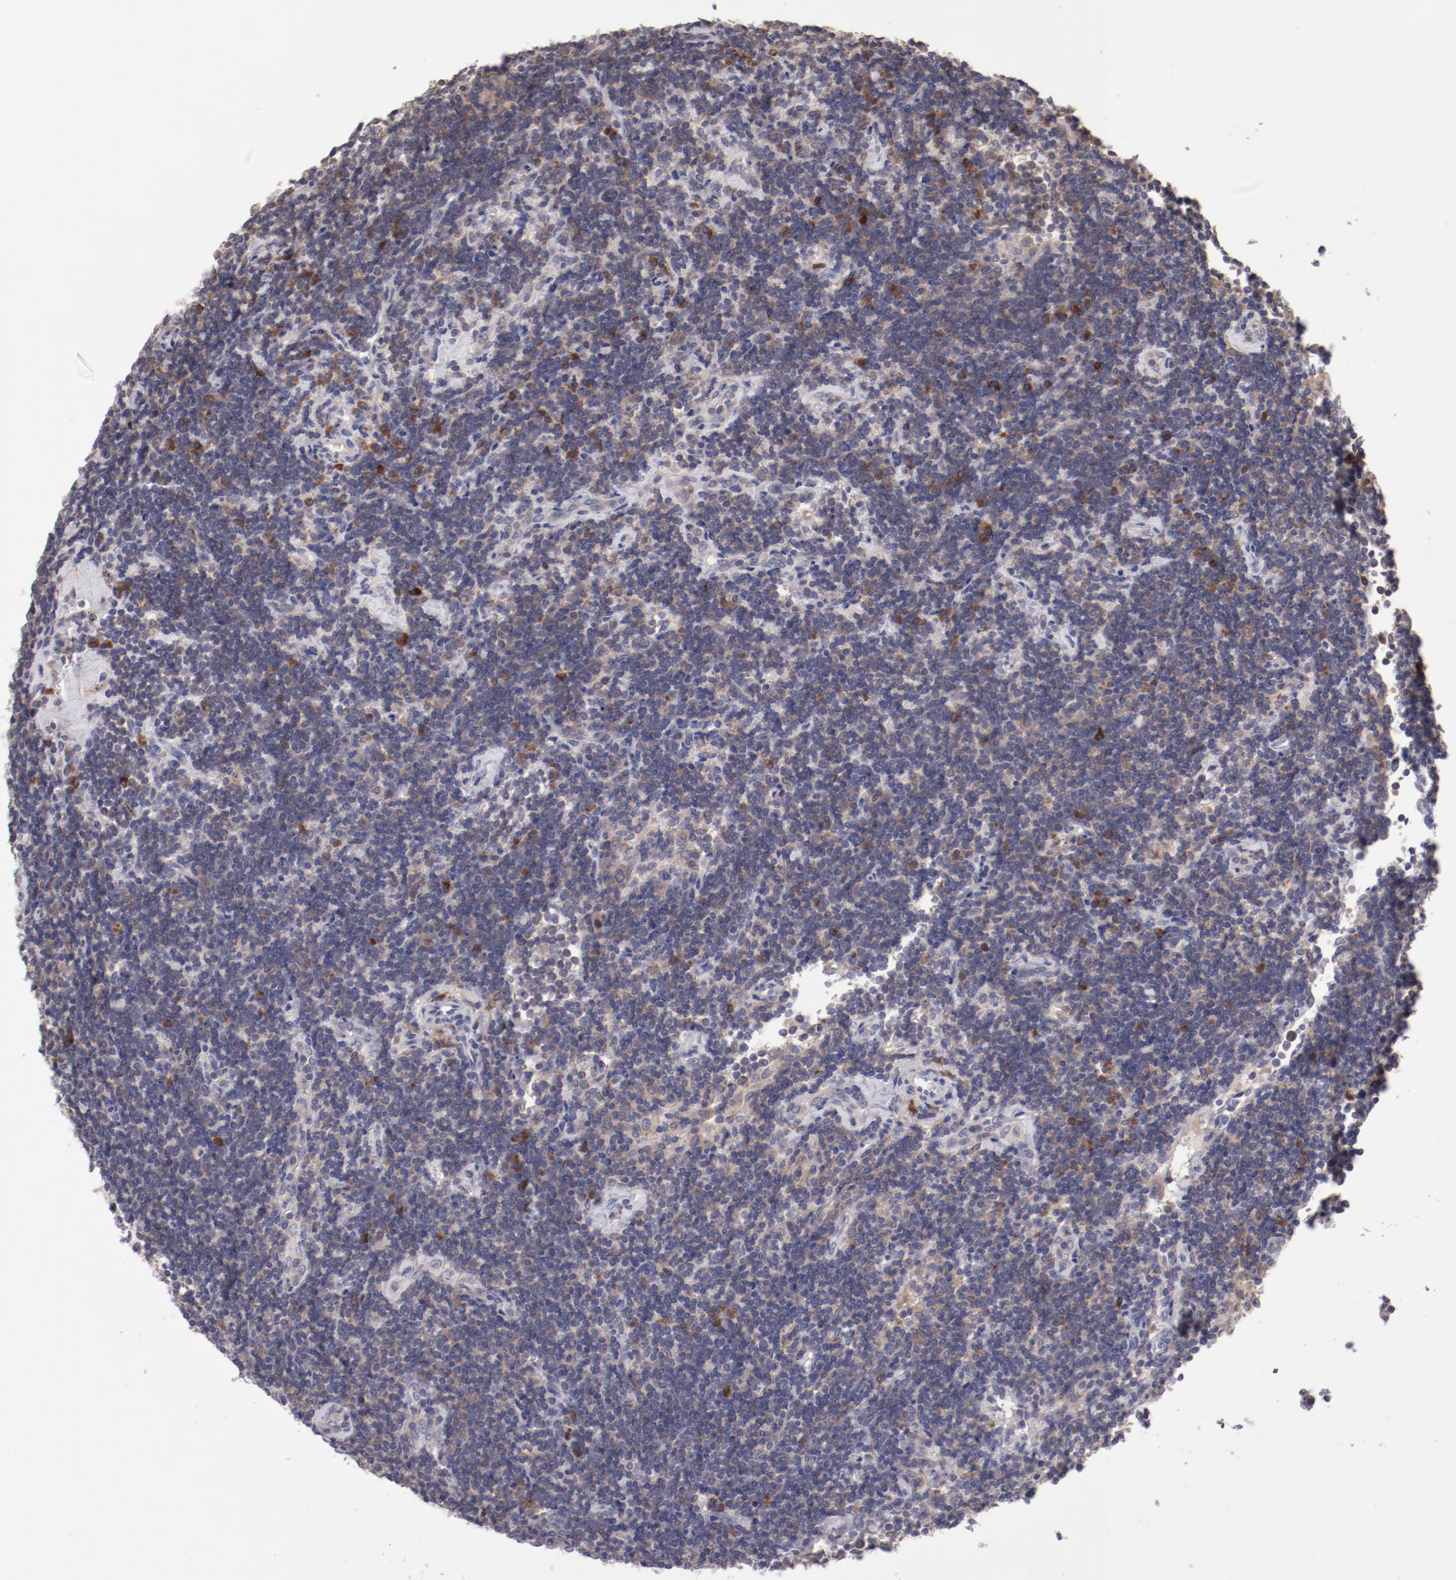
{"staining": {"intensity": "negative", "quantity": "none", "location": "none"}, "tissue": "lymphoma", "cell_type": "Tumor cells", "image_type": "cancer", "snomed": [{"axis": "morphology", "description": "Malignant lymphoma, non-Hodgkin's type, Low grade"}, {"axis": "topography", "description": "Lymph node"}], "caption": "Photomicrograph shows no protein staining in tumor cells of low-grade malignant lymphoma, non-Hodgkin's type tissue.", "gene": "IL12A", "patient": {"sex": "male", "age": 70}}